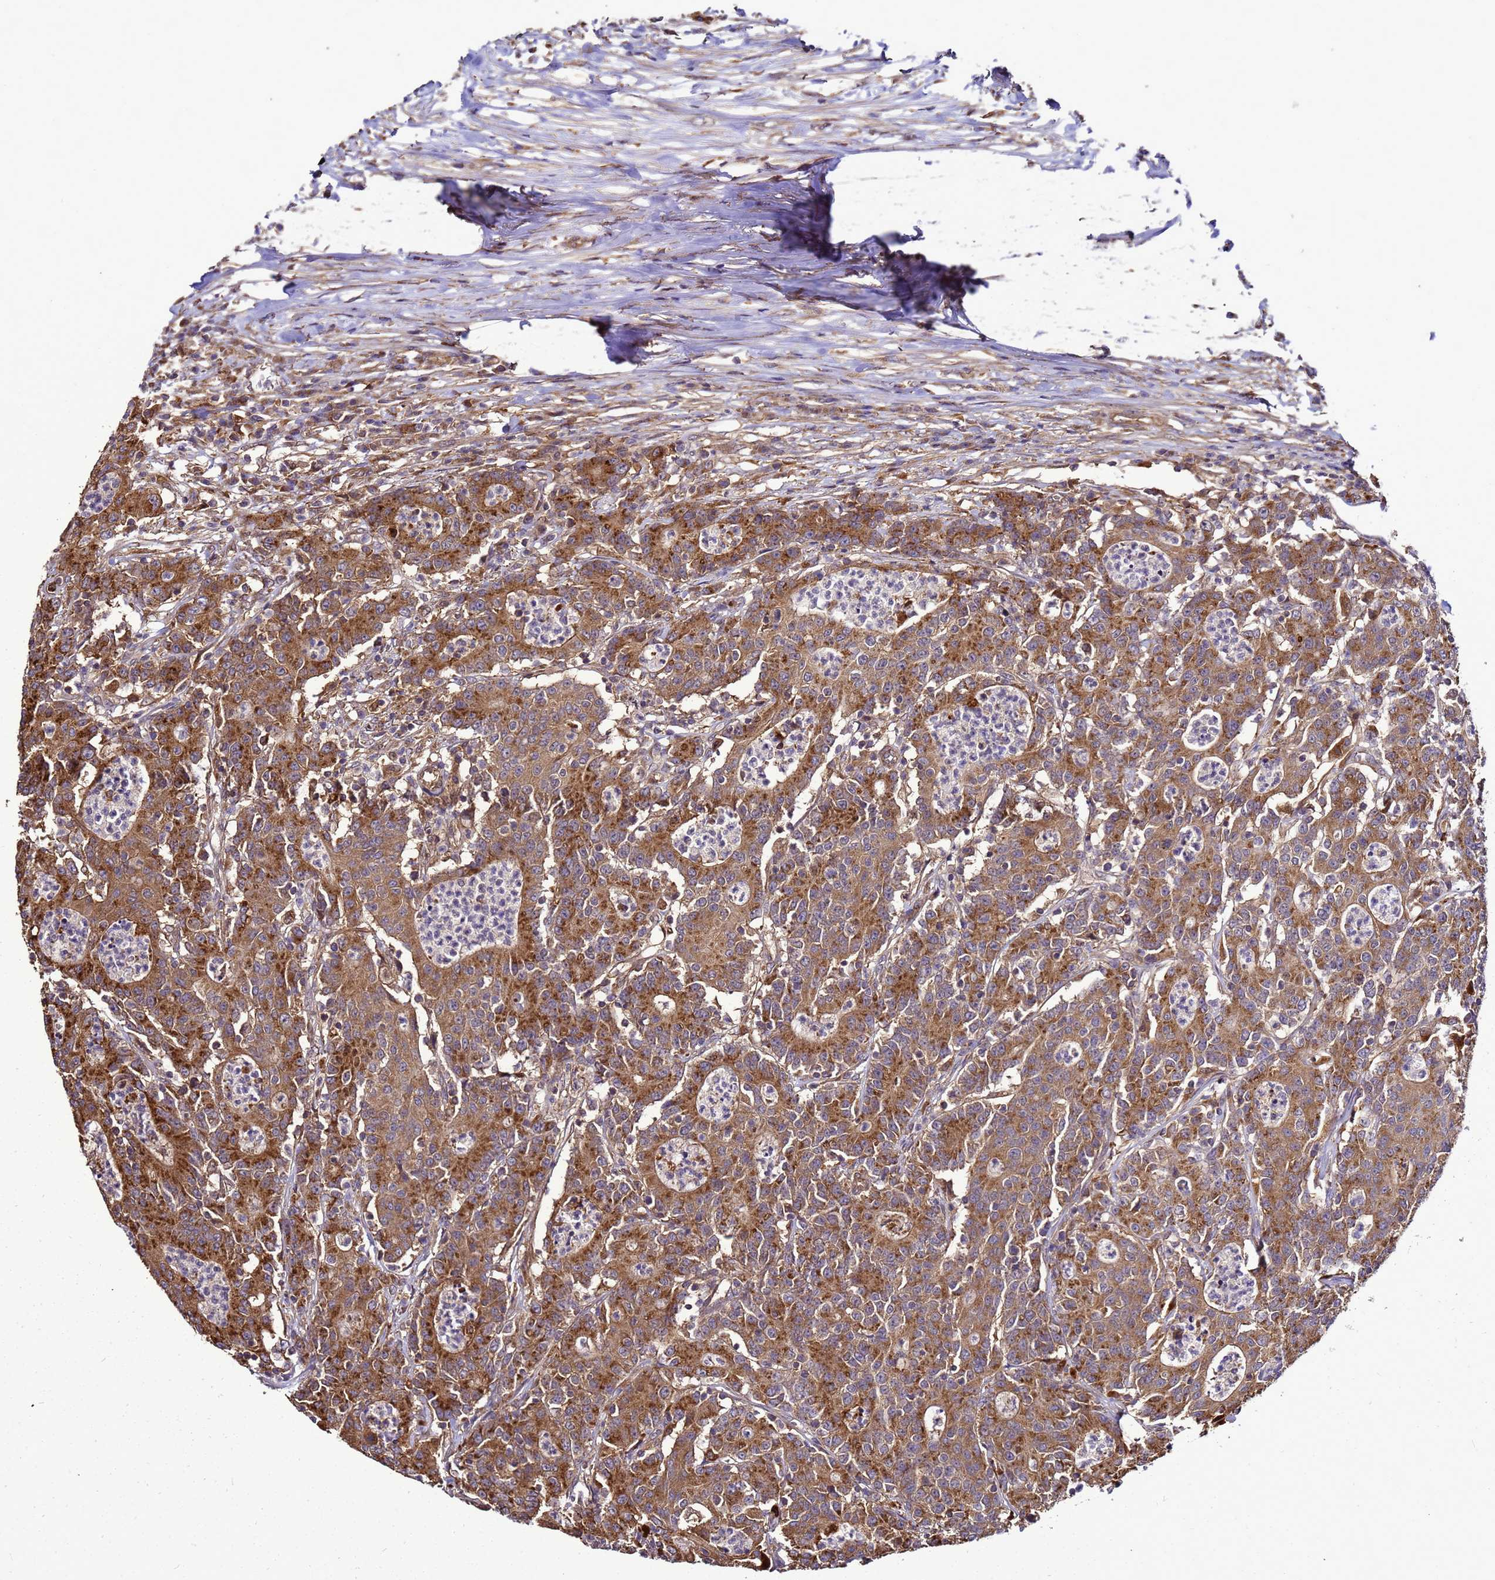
{"staining": {"intensity": "moderate", "quantity": ">75%", "location": "cytoplasmic/membranous"}, "tissue": "colorectal cancer", "cell_type": "Tumor cells", "image_type": "cancer", "snomed": [{"axis": "morphology", "description": "Adenocarcinoma, NOS"}, {"axis": "topography", "description": "Colon"}], "caption": "Human adenocarcinoma (colorectal) stained for a protein (brown) exhibits moderate cytoplasmic/membranous positive staining in about >75% of tumor cells.", "gene": "TRABD", "patient": {"sex": "male", "age": 83}}